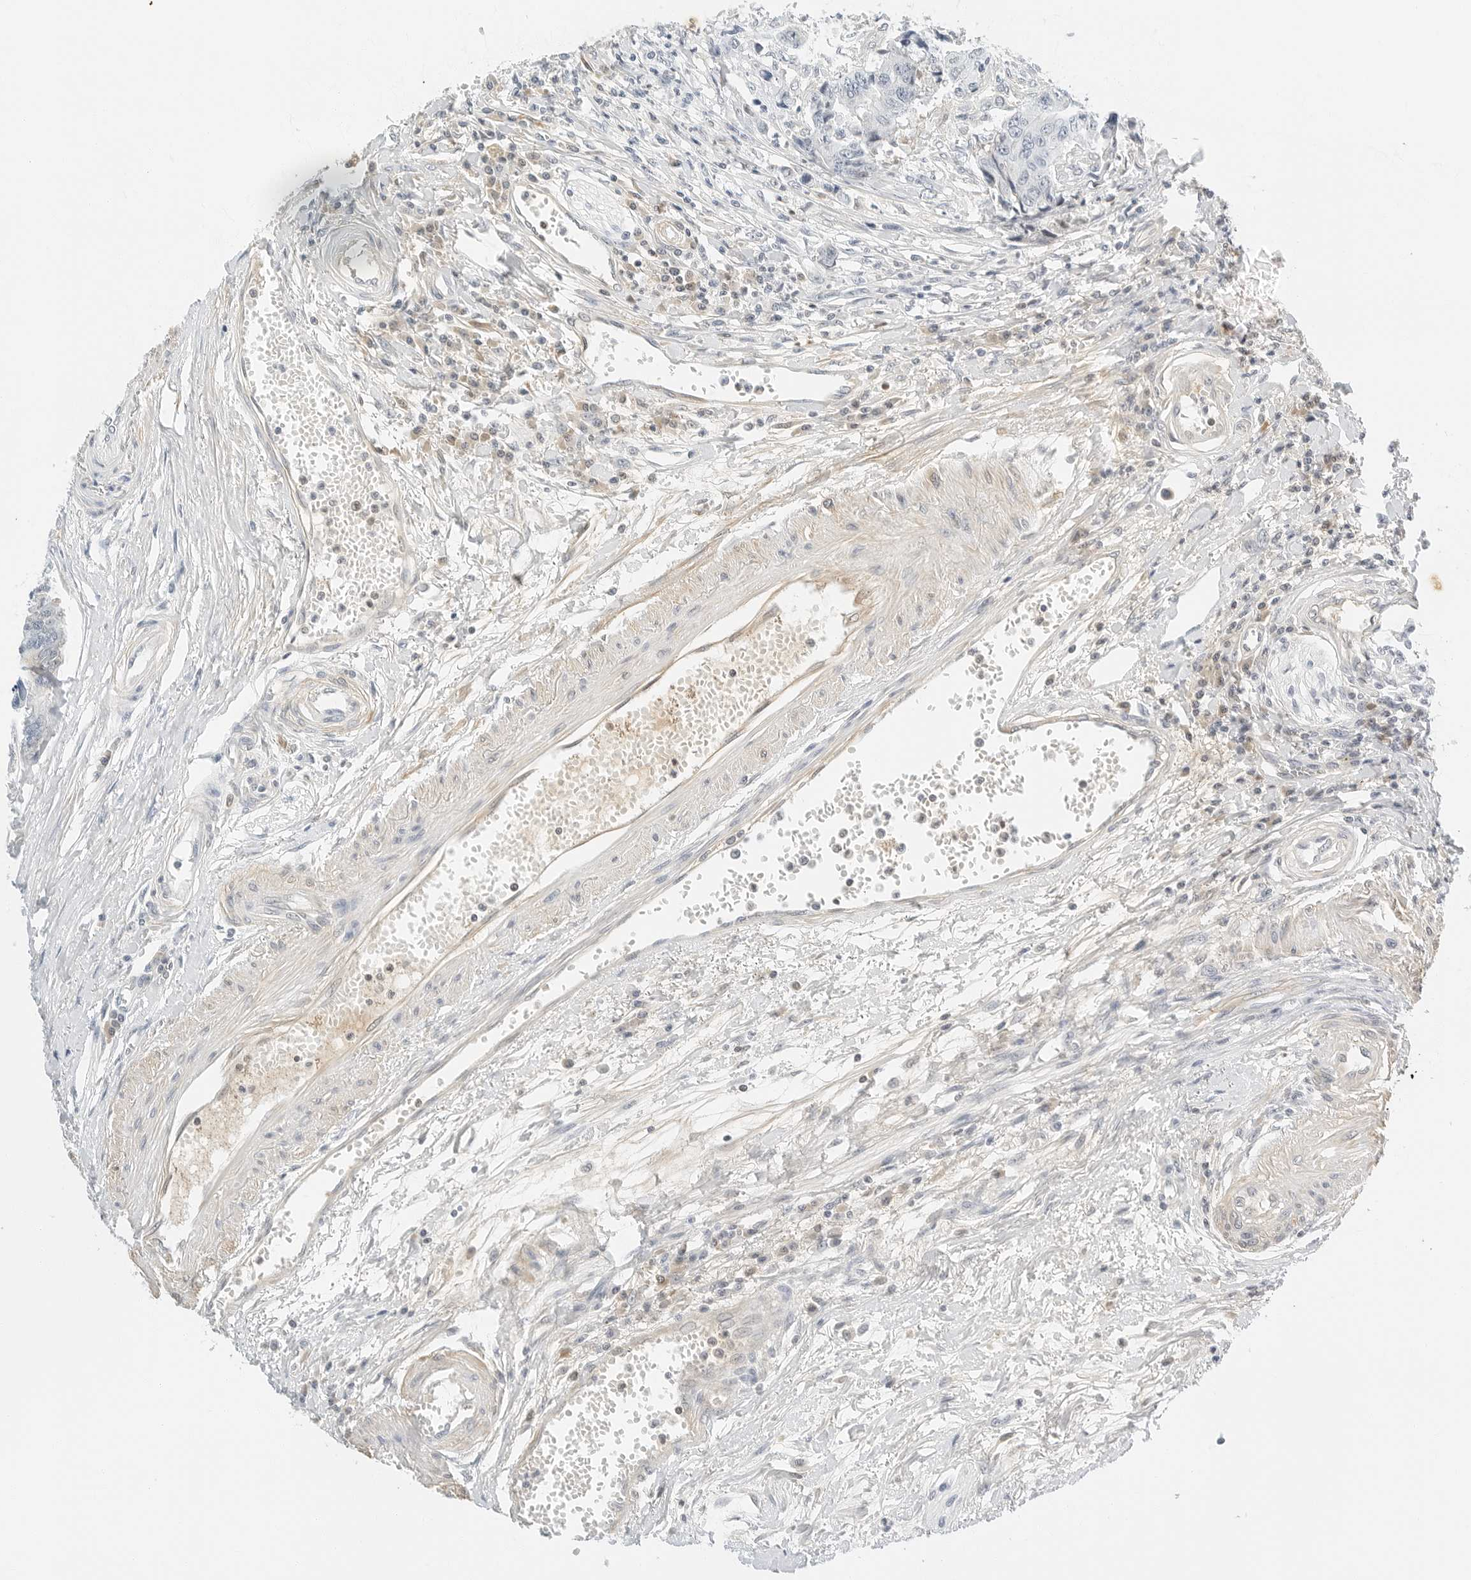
{"staining": {"intensity": "negative", "quantity": "none", "location": "none"}, "tissue": "colorectal cancer", "cell_type": "Tumor cells", "image_type": "cancer", "snomed": [{"axis": "morphology", "description": "Adenocarcinoma, NOS"}, {"axis": "topography", "description": "Rectum"}], "caption": "A high-resolution image shows immunohistochemistry (IHC) staining of adenocarcinoma (colorectal), which shows no significant staining in tumor cells.", "gene": "PKDCC", "patient": {"sex": "male", "age": 84}}